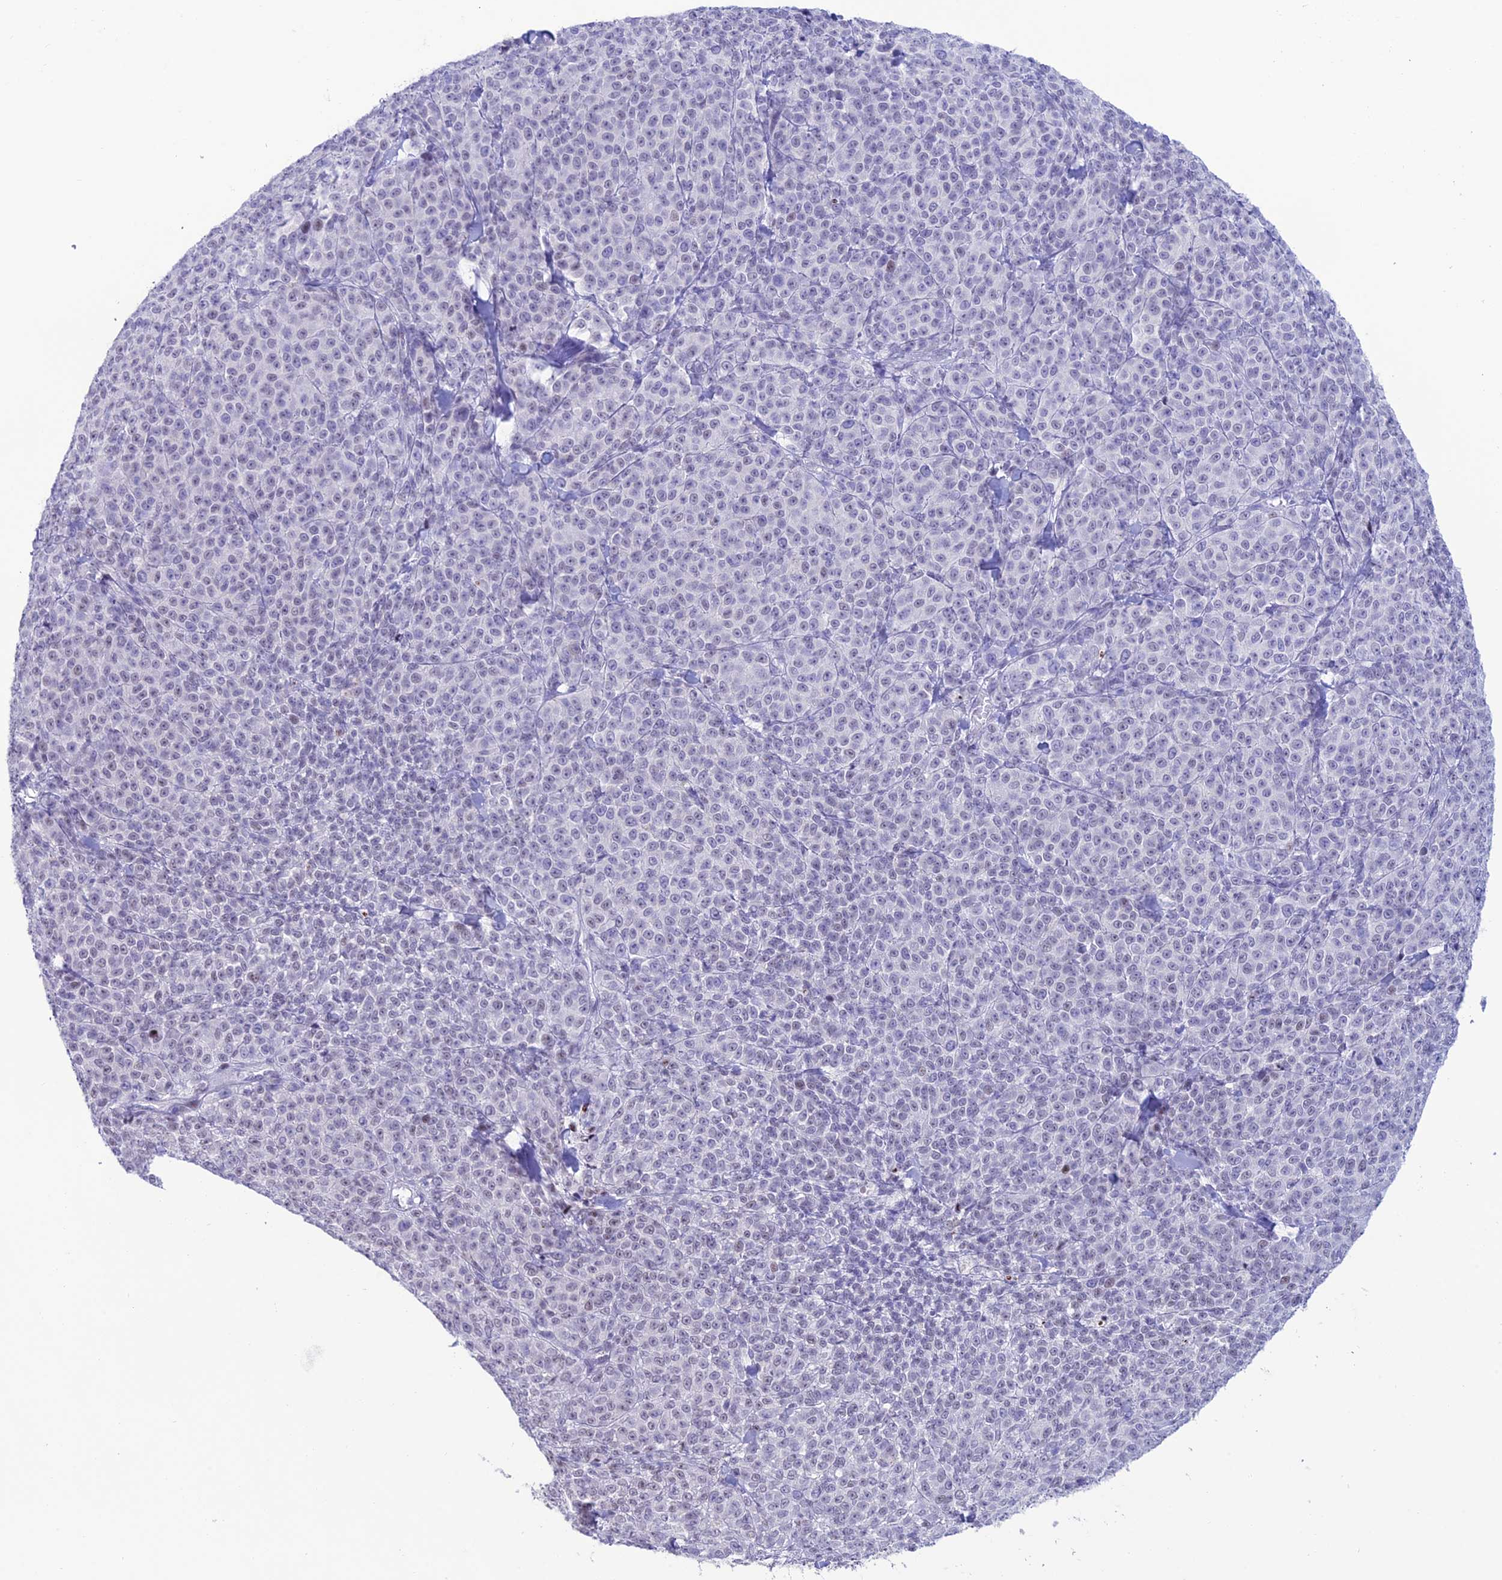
{"staining": {"intensity": "negative", "quantity": "none", "location": "none"}, "tissue": "melanoma", "cell_type": "Tumor cells", "image_type": "cancer", "snomed": [{"axis": "morphology", "description": "Normal tissue, NOS"}, {"axis": "morphology", "description": "Malignant melanoma, NOS"}, {"axis": "topography", "description": "Skin"}], "caption": "Tumor cells are negative for protein expression in human malignant melanoma.", "gene": "MFSD2B", "patient": {"sex": "female", "age": 34}}